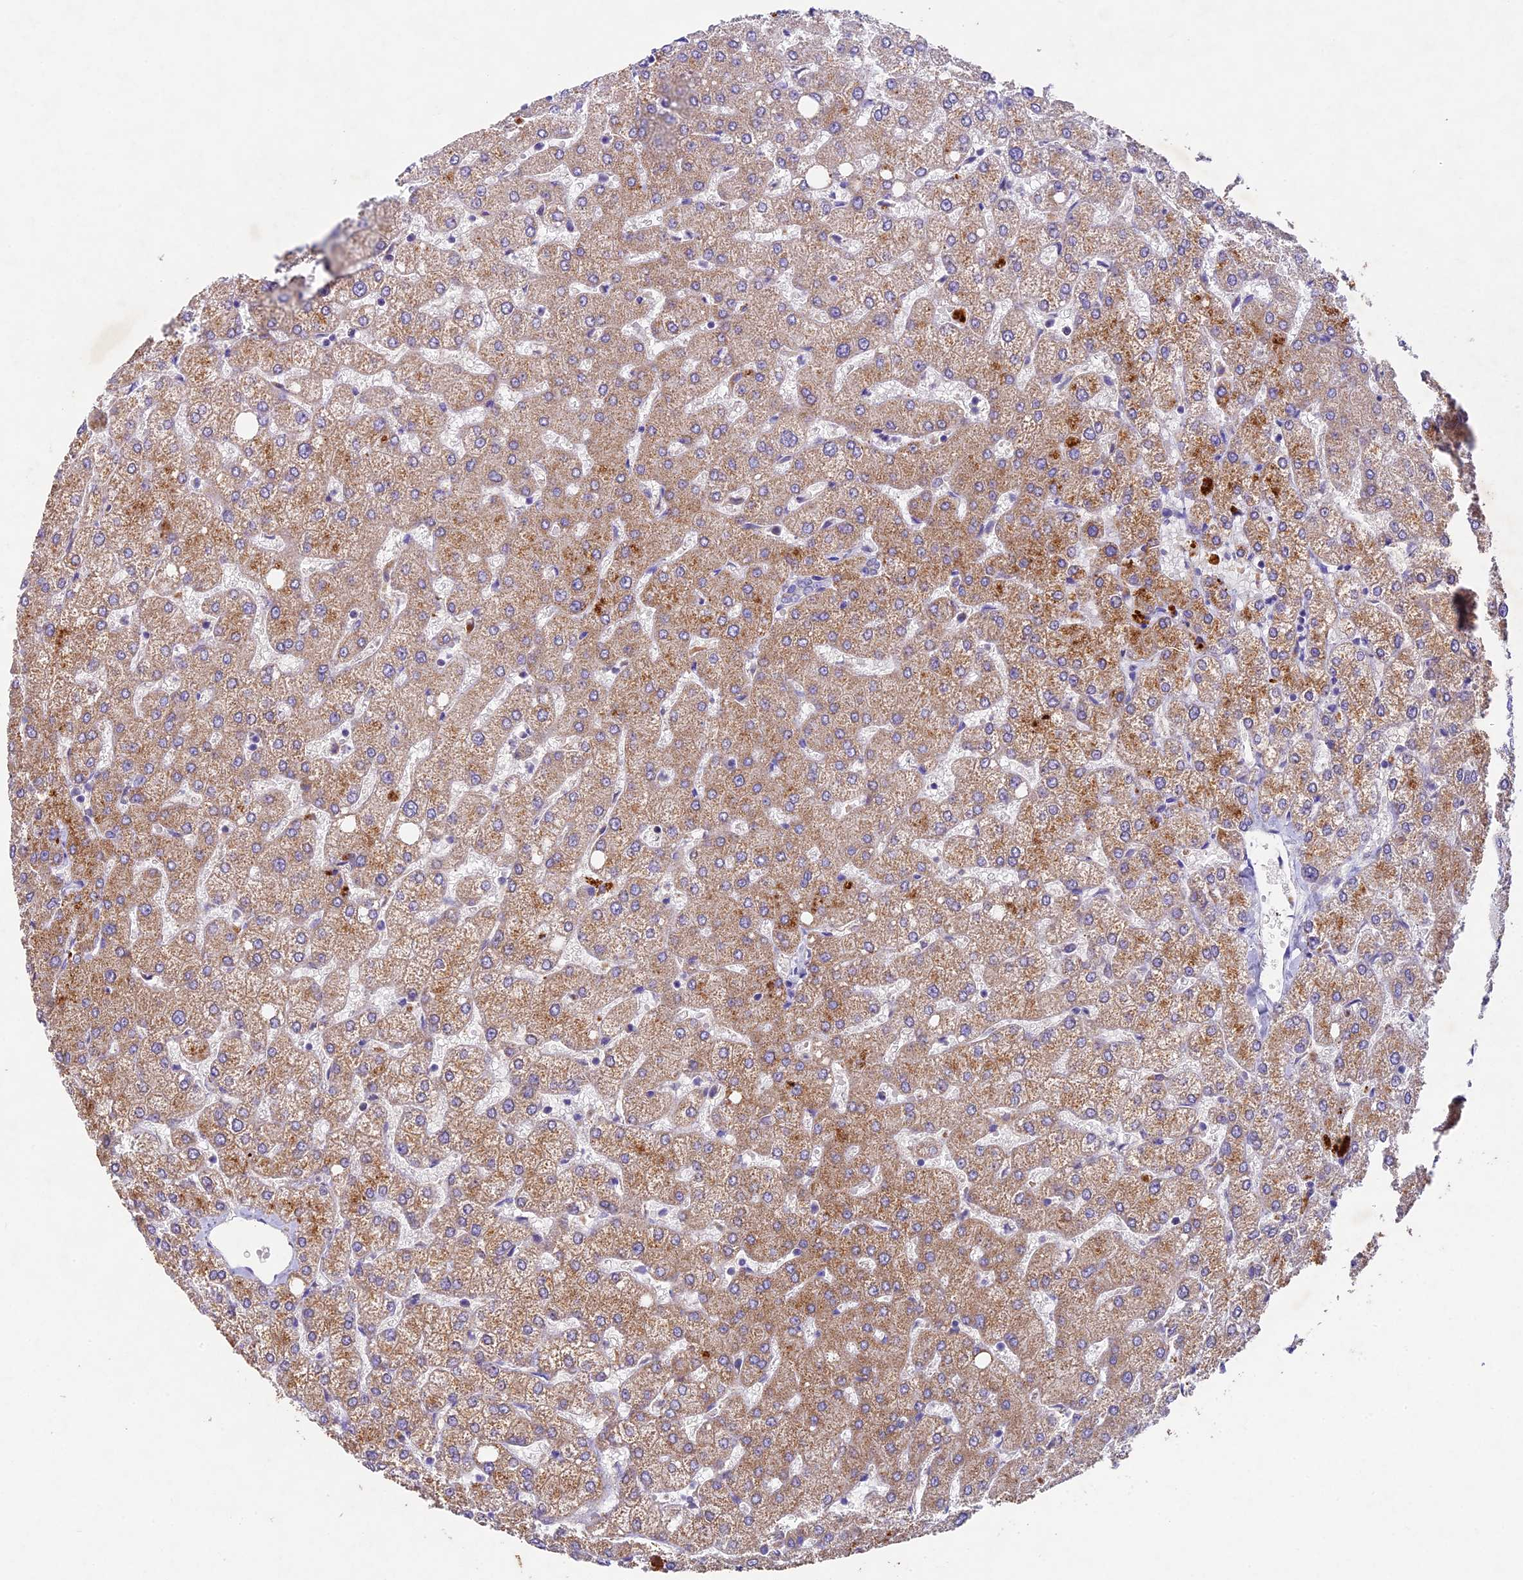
{"staining": {"intensity": "moderate", "quantity": ">75%", "location": "cytoplasmic/membranous"}, "tissue": "liver", "cell_type": "Hepatocytes", "image_type": "normal", "snomed": [{"axis": "morphology", "description": "Normal tissue, NOS"}, {"axis": "topography", "description": "Liver"}], "caption": "Immunohistochemistry (DAB (3,3'-diaminobenzidine)) staining of benign liver exhibits moderate cytoplasmic/membranous protein staining in about >75% of hepatocytes.", "gene": "PMPCB", "patient": {"sex": "female", "age": 54}}